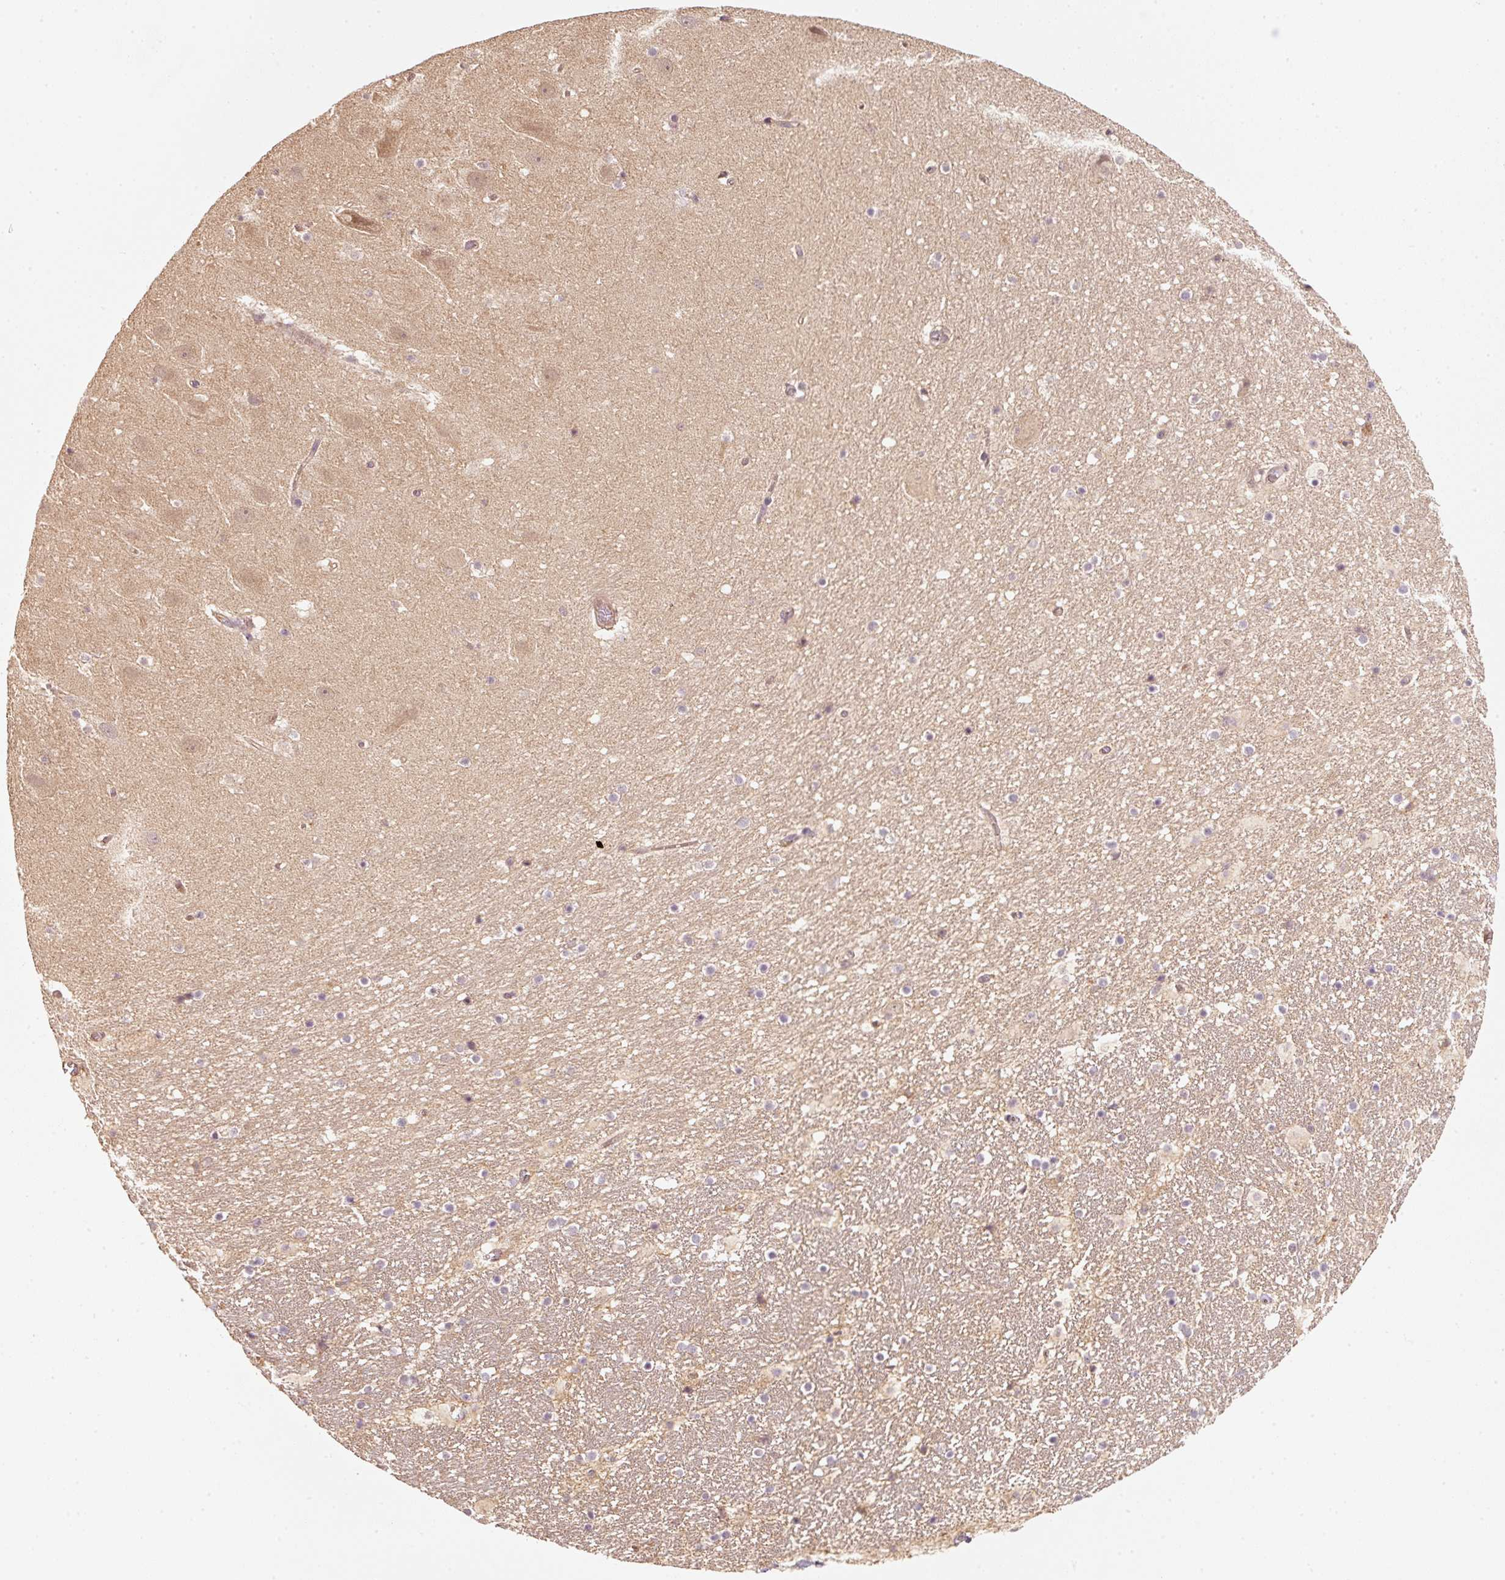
{"staining": {"intensity": "negative", "quantity": "none", "location": "none"}, "tissue": "hippocampus", "cell_type": "Glial cells", "image_type": "normal", "snomed": [{"axis": "morphology", "description": "Normal tissue, NOS"}, {"axis": "topography", "description": "Hippocampus"}], "caption": "This is an immunohistochemistry image of normal human hippocampus. There is no positivity in glial cells.", "gene": "RRAS2", "patient": {"sex": "male", "age": 37}}